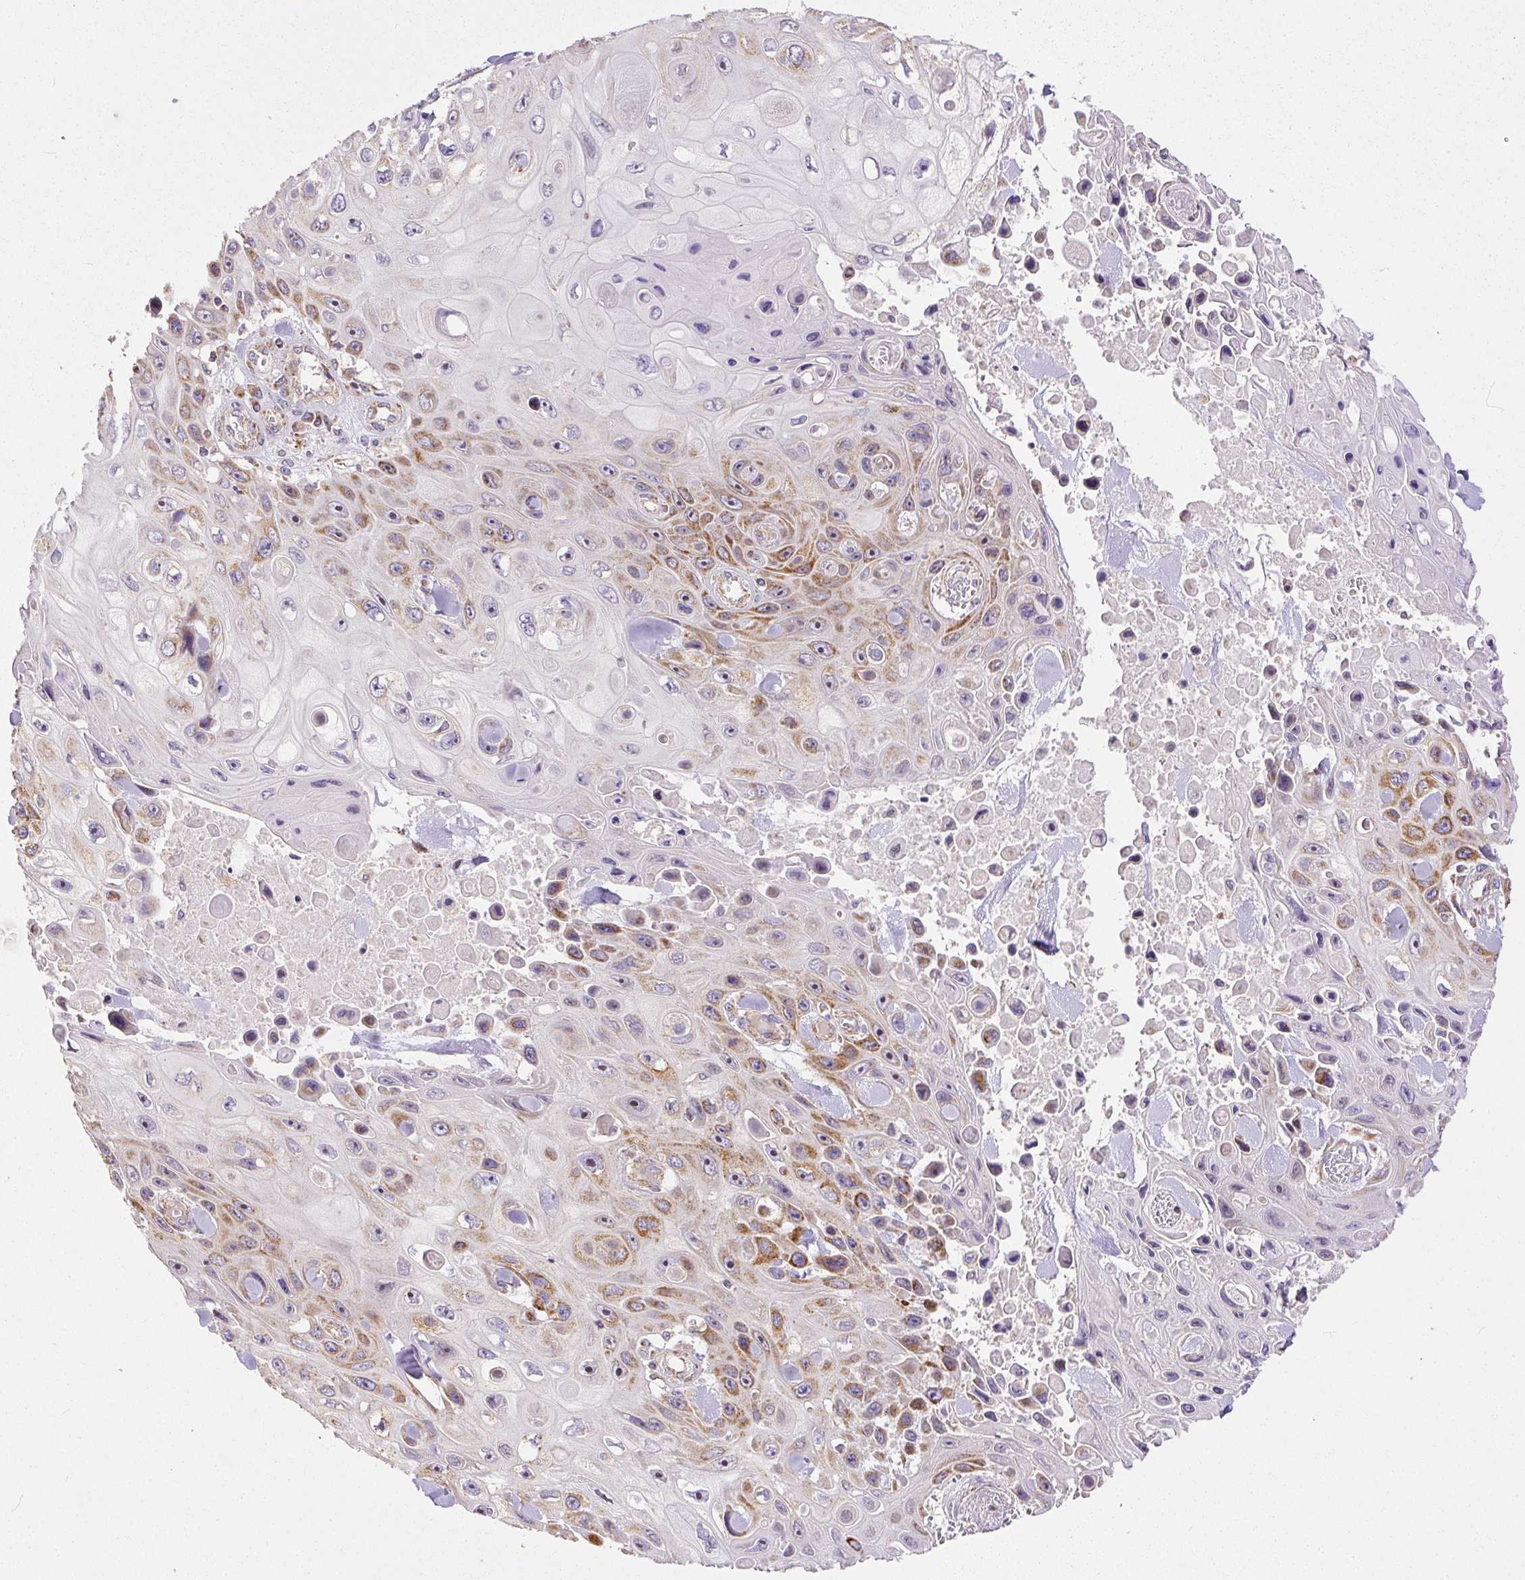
{"staining": {"intensity": "moderate", "quantity": "25%-75%", "location": "cytoplasmic/membranous"}, "tissue": "skin cancer", "cell_type": "Tumor cells", "image_type": "cancer", "snomed": [{"axis": "morphology", "description": "Squamous cell carcinoma, NOS"}, {"axis": "topography", "description": "Skin"}], "caption": "Immunohistochemistry staining of skin squamous cell carcinoma, which displays medium levels of moderate cytoplasmic/membranous staining in approximately 25%-75% of tumor cells indicating moderate cytoplasmic/membranous protein expression. The staining was performed using DAB (3,3'-diaminobenzidine) (brown) for protein detection and nuclei were counterstained in hematoxylin (blue).", "gene": "NDUFAF2", "patient": {"sex": "male", "age": 82}}